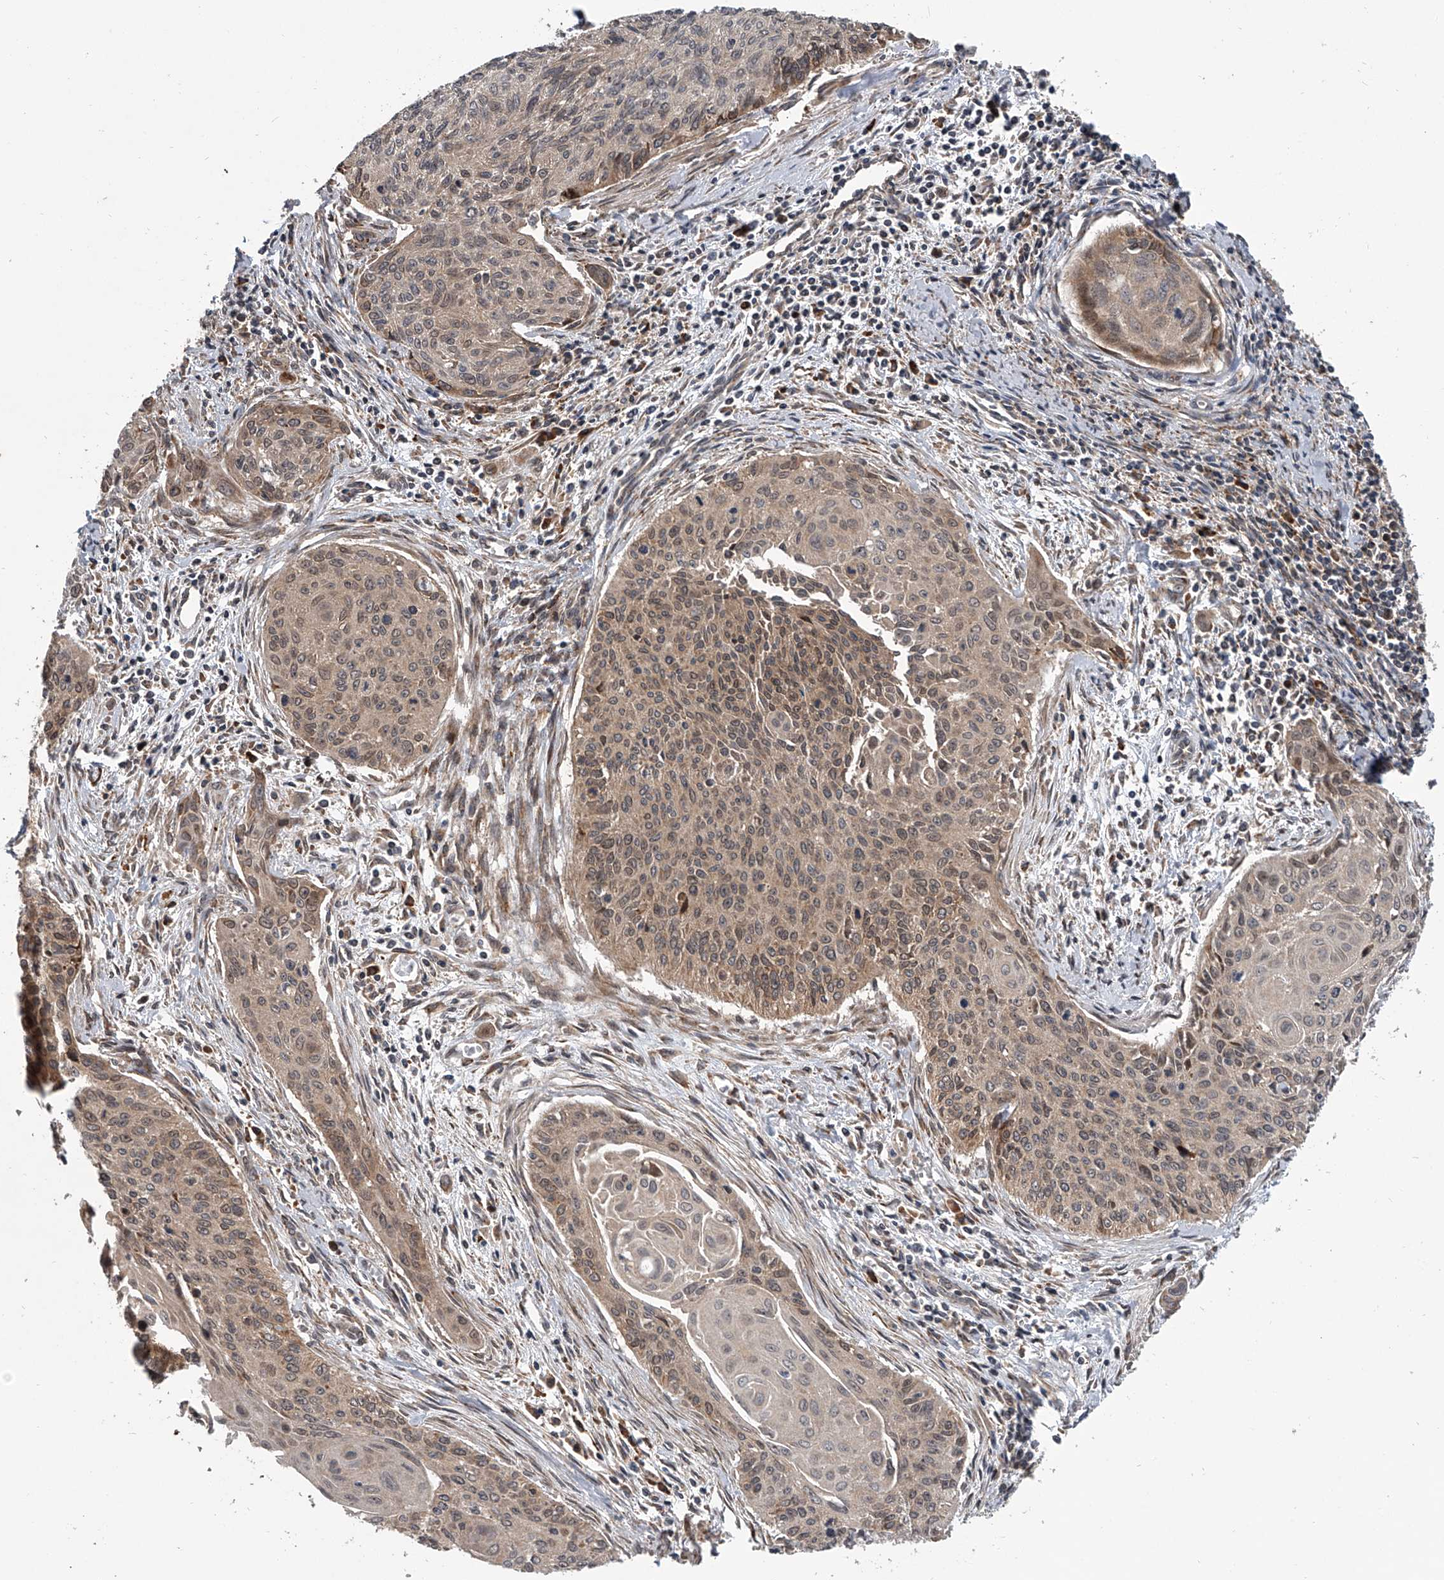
{"staining": {"intensity": "weak", "quantity": ">75%", "location": "cytoplasmic/membranous"}, "tissue": "cervical cancer", "cell_type": "Tumor cells", "image_type": "cancer", "snomed": [{"axis": "morphology", "description": "Squamous cell carcinoma, NOS"}, {"axis": "topography", "description": "Cervix"}], "caption": "Squamous cell carcinoma (cervical) was stained to show a protein in brown. There is low levels of weak cytoplasmic/membranous staining in about >75% of tumor cells.", "gene": "GEMIN8", "patient": {"sex": "female", "age": 55}}